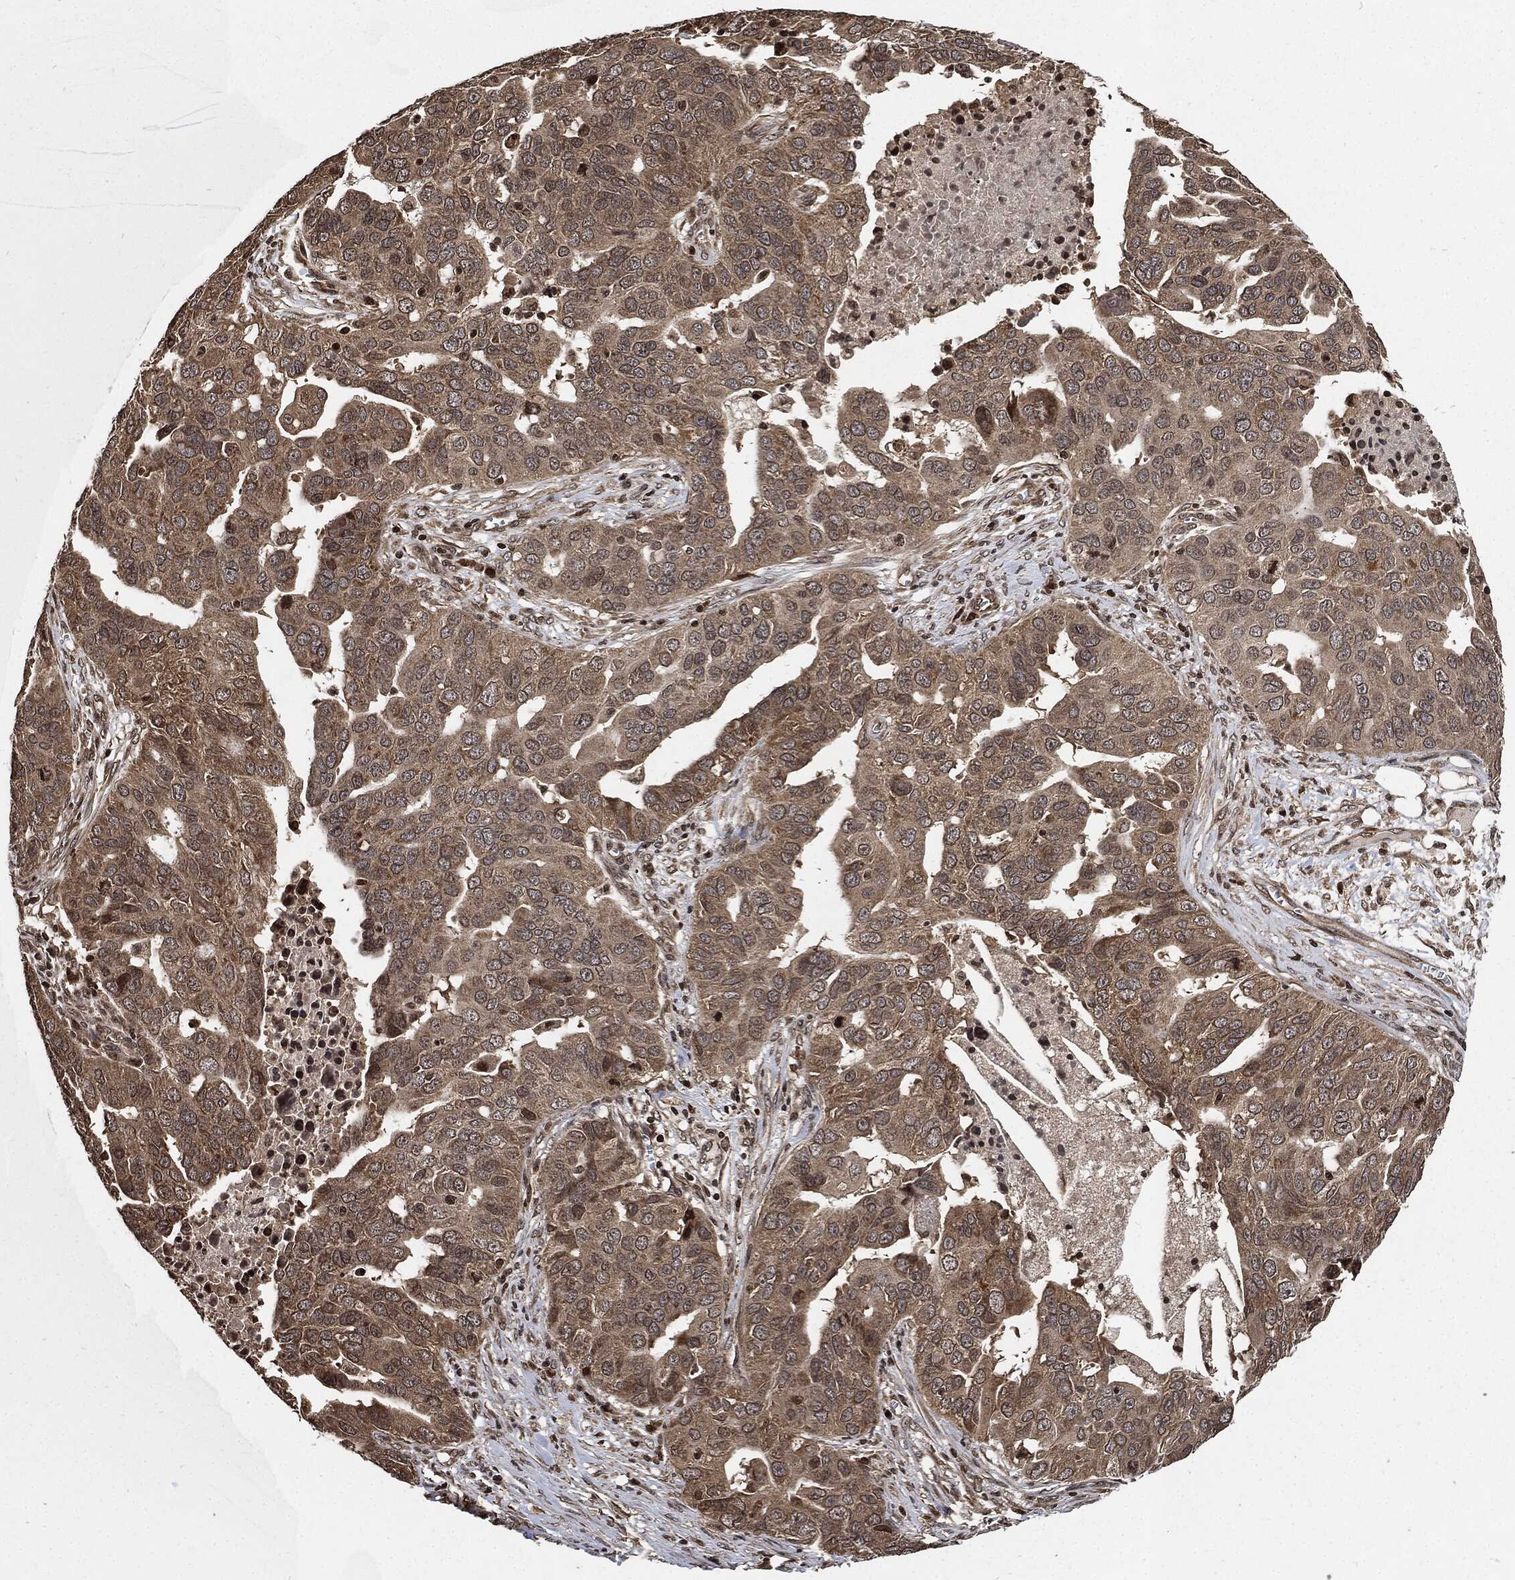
{"staining": {"intensity": "weak", "quantity": ">75%", "location": "cytoplasmic/membranous"}, "tissue": "ovarian cancer", "cell_type": "Tumor cells", "image_type": "cancer", "snomed": [{"axis": "morphology", "description": "Carcinoma, endometroid"}, {"axis": "topography", "description": "Soft tissue"}, {"axis": "topography", "description": "Ovary"}], "caption": "Protein positivity by immunohistochemistry (IHC) displays weak cytoplasmic/membranous positivity in approximately >75% of tumor cells in ovarian cancer (endometroid carcinoma).", "gene": "PDK1", "patient": {"sex": "female", "age": 52}}